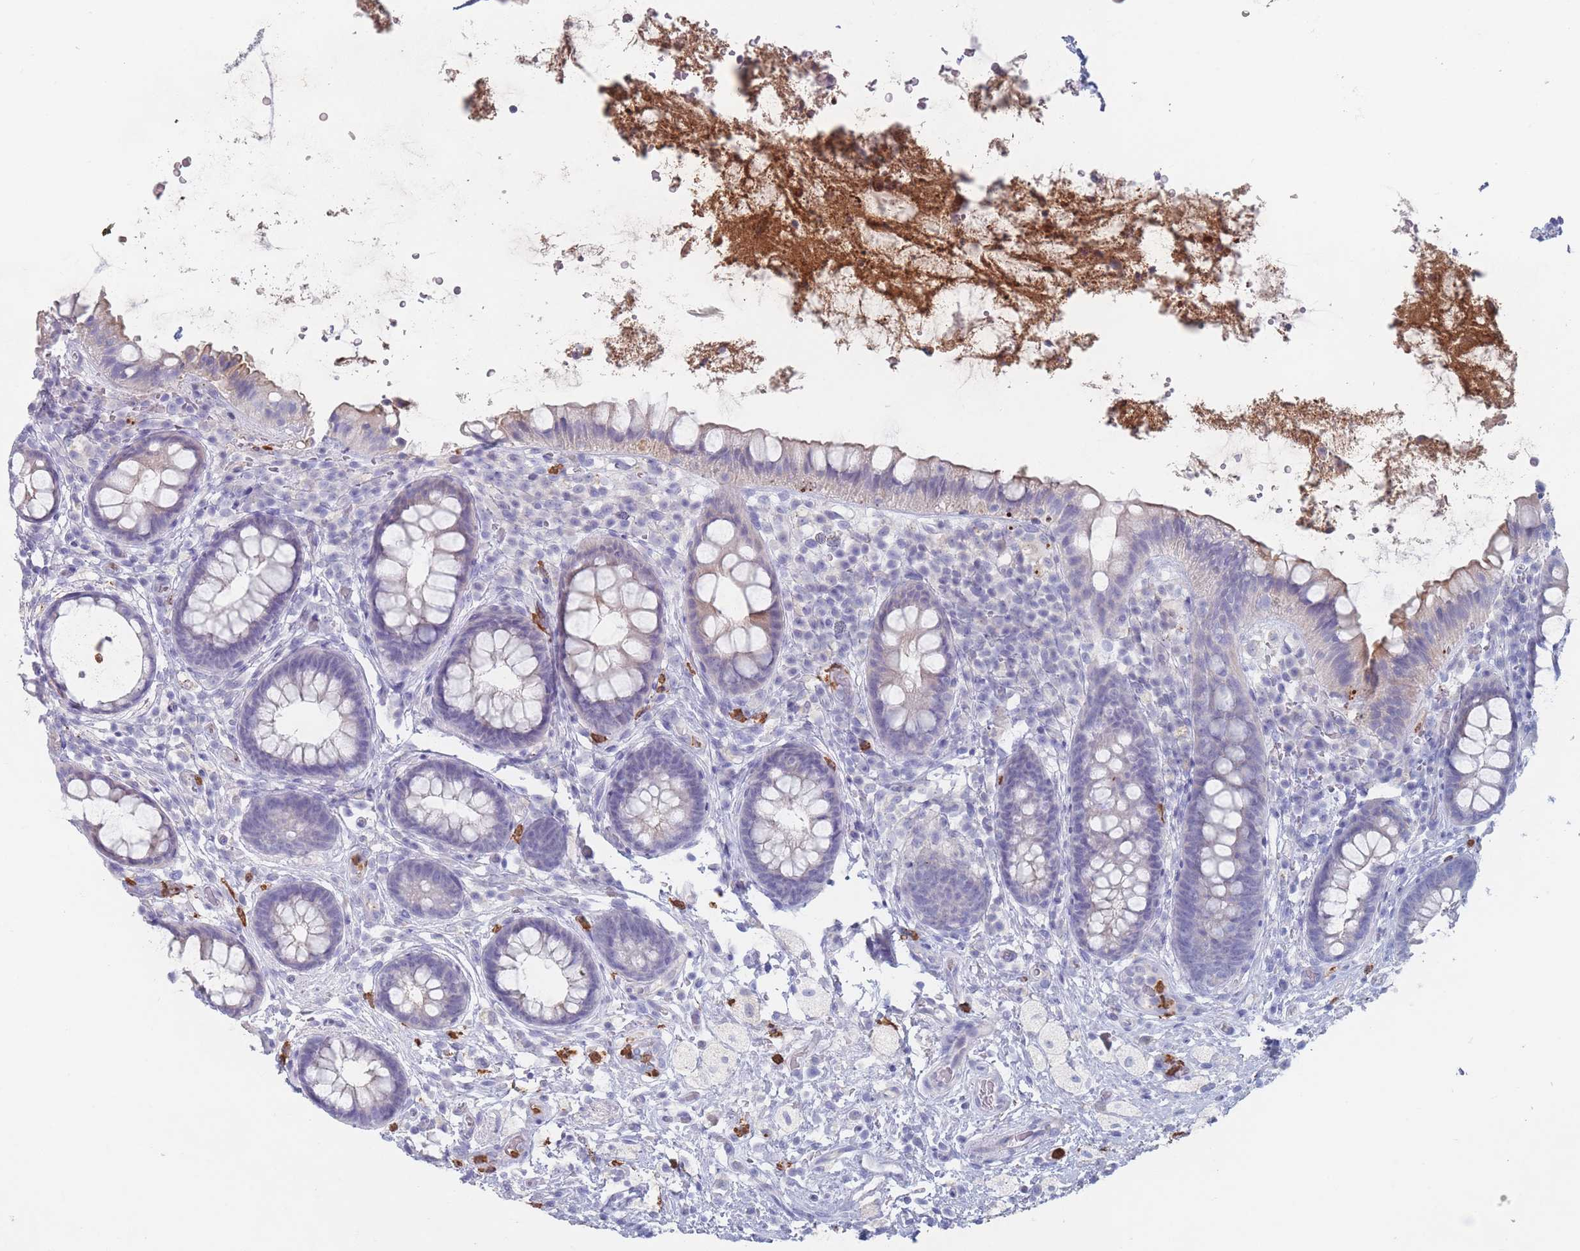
{"staining": {"intensity": "moderate", "quantity": "<25%", "location": "cytoplasmic/membranous"}, "tissue": "rectum", "cell_type": "Glandular cells", "image_type": "normal", "snomed": [{"axis": "morphology", "description": "Normal tissue, NOS"}, {"axis": "topography", "description": "Rectum"}, {"axis": "topography", "description": "Peripheral nerve tissue"}], "caption": "Protein positivity by immunohistochemistry (IHC) displays moderate cytoplasmic/membranous positivity in approximately <25% of glandular cells in benign rectum.", "gene": "ATP1A3", "patient": {"sex": "female", "age": 69}}